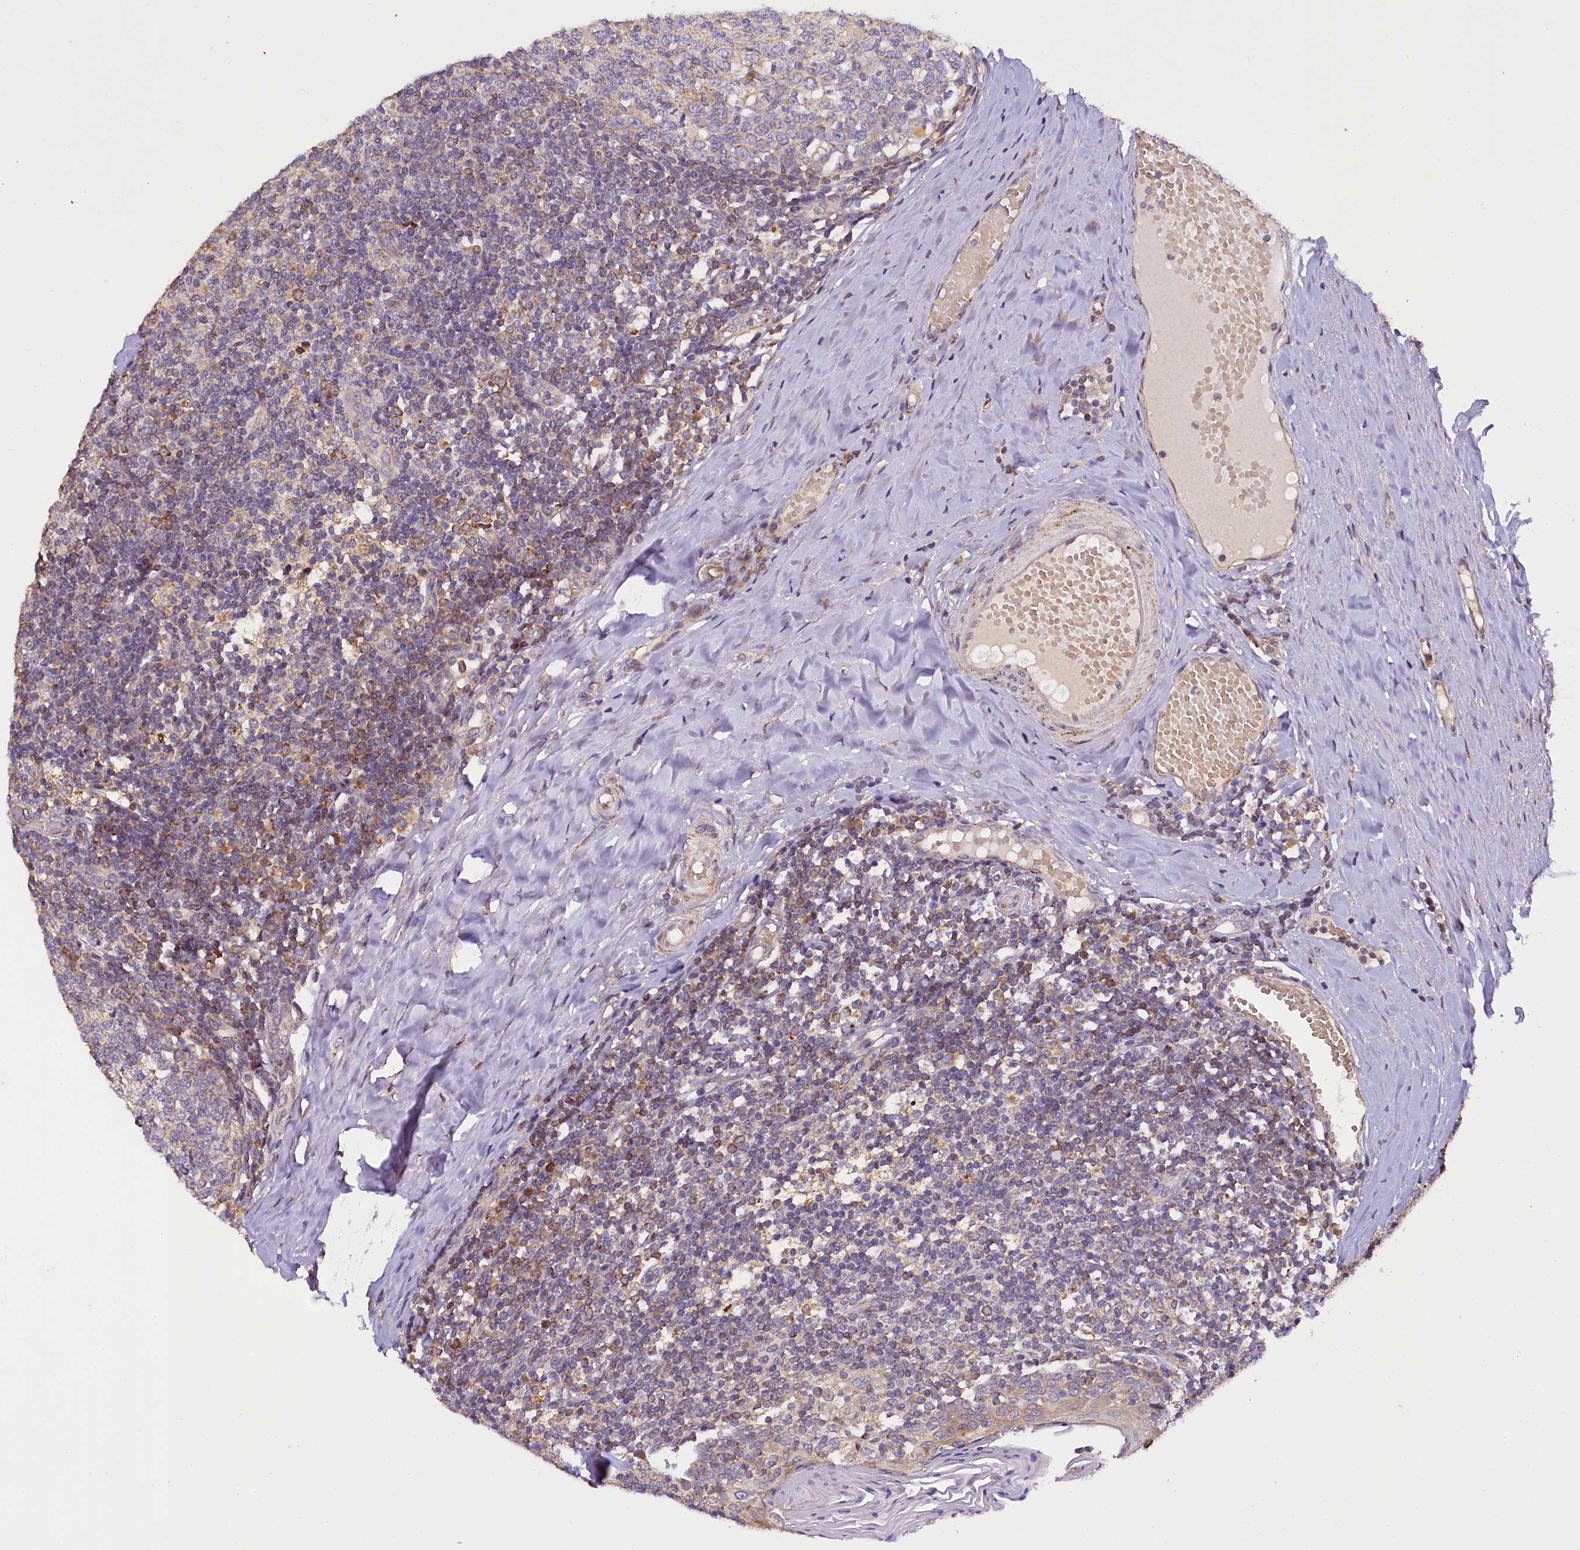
{"staining": {"intensity": "moderate", "quantity": "25%-75%", "location": "cytoplasmic/membranous"}, "tissue": "tonsil", "cell_type": "Germinal center cells", "image_type": "normal", "snomed": [{"axis": "morphology", "description": "Normal tissue, NOS"}, {"axis": "topography", "description": "Tonsil"}], "caption": "Benign tonsil shows moderate cytoplasmic/membranous expression in about 25%-75% of germinal center cells, visualized by immunohistochemistry.", "gene": "SUPV3L1", "patient": {"sex": "female", "age": 19}}